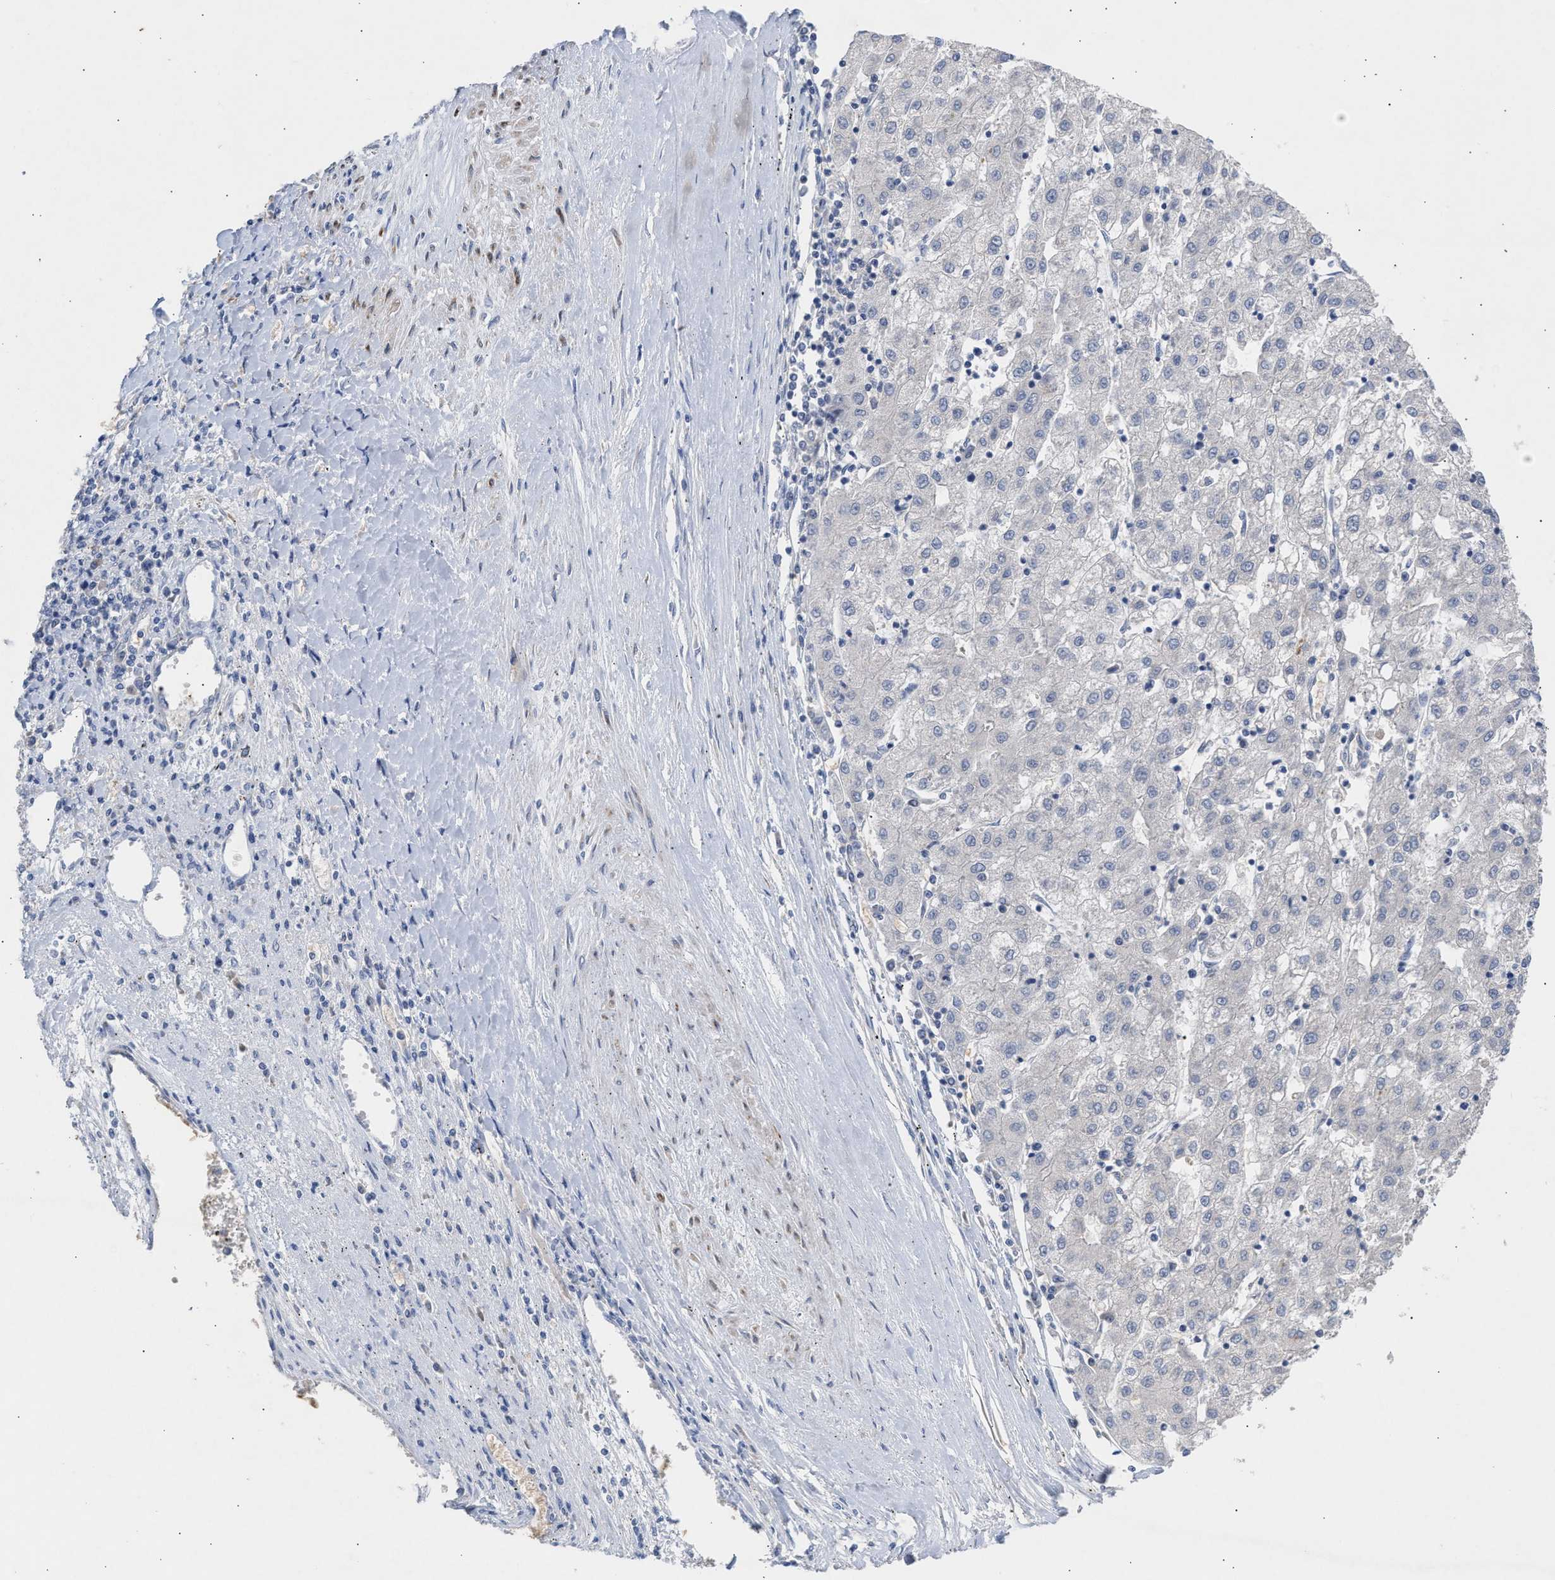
{"staining": {"intensity": "negative", "quantity": "none", "location": "none"}, "tissue": "liver cancer", "cell_type": "Tumor cells", "image_type": "cancer", "snomed": [{"axis": "morphology", "description": "Carcinoma, Hepatocellular, NOS"}, {"axis": "topography", "description": "Liver"}], "caption": "Tumor cells show no significant positivity in liver cancer (hepatocellular carcinoma).", "gene": "SELENOM", "patient": {"sex": "male", "age": 72}}